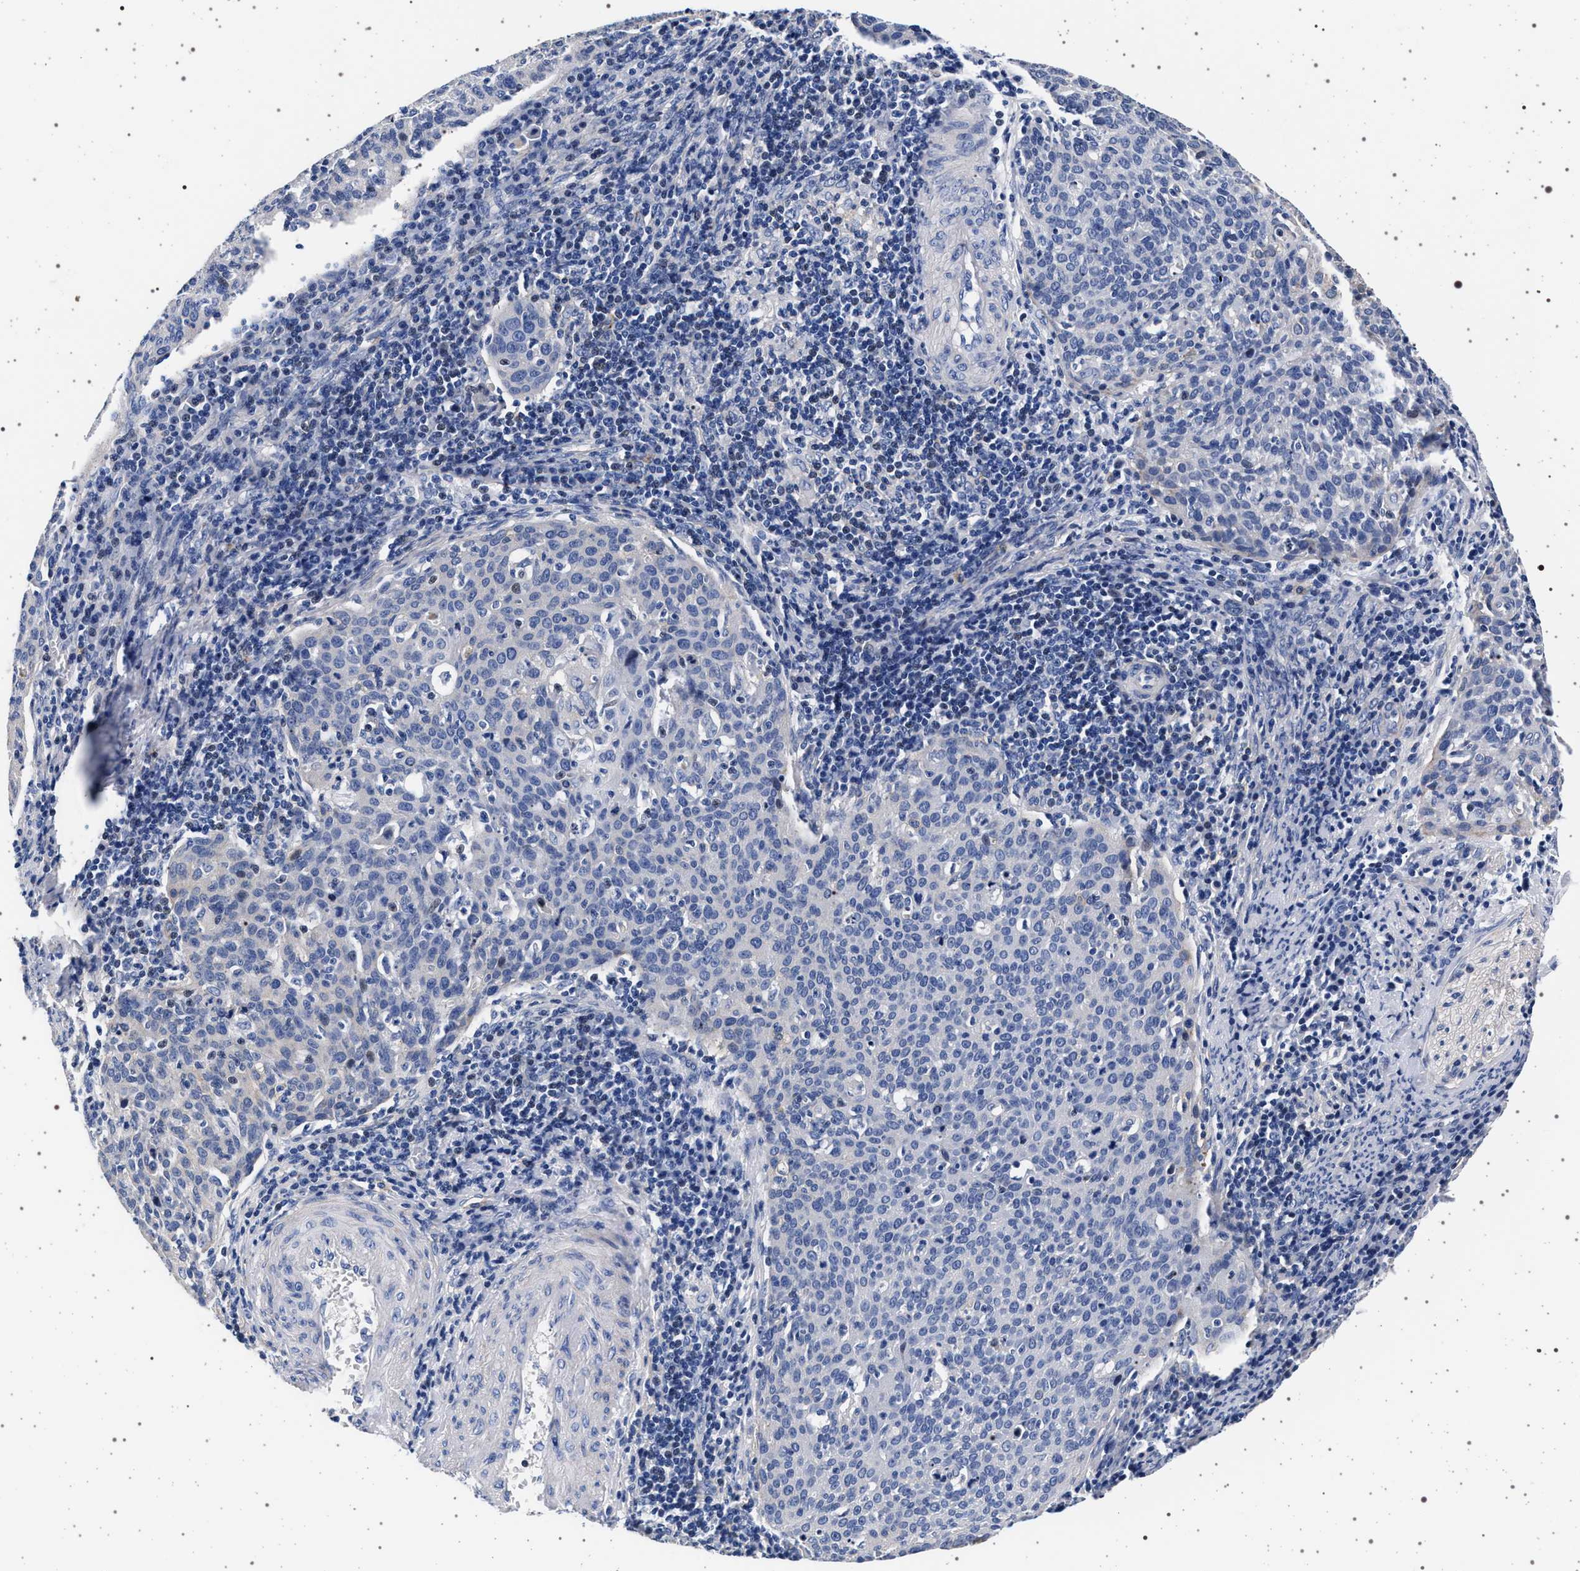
{"staining": {"intensity": "negative", "quantity": "none", "location": "none"}, "tissue": "cervical cancer", "cell_type": "Tumor cells", "image_type": "cancer", "snomed": [{"axis": "morphology", "description": "Squamous cell carcinoma, NOS"}, {"axis": "topography", "description": "Cervix"}], "caption": "Protein analysis of cervical cancer (squamous cell carcinoma) reveals no significant staining in tumor cells.", "gene": "SLC9A1", "patient": {"sex": "female", "age": 38}}